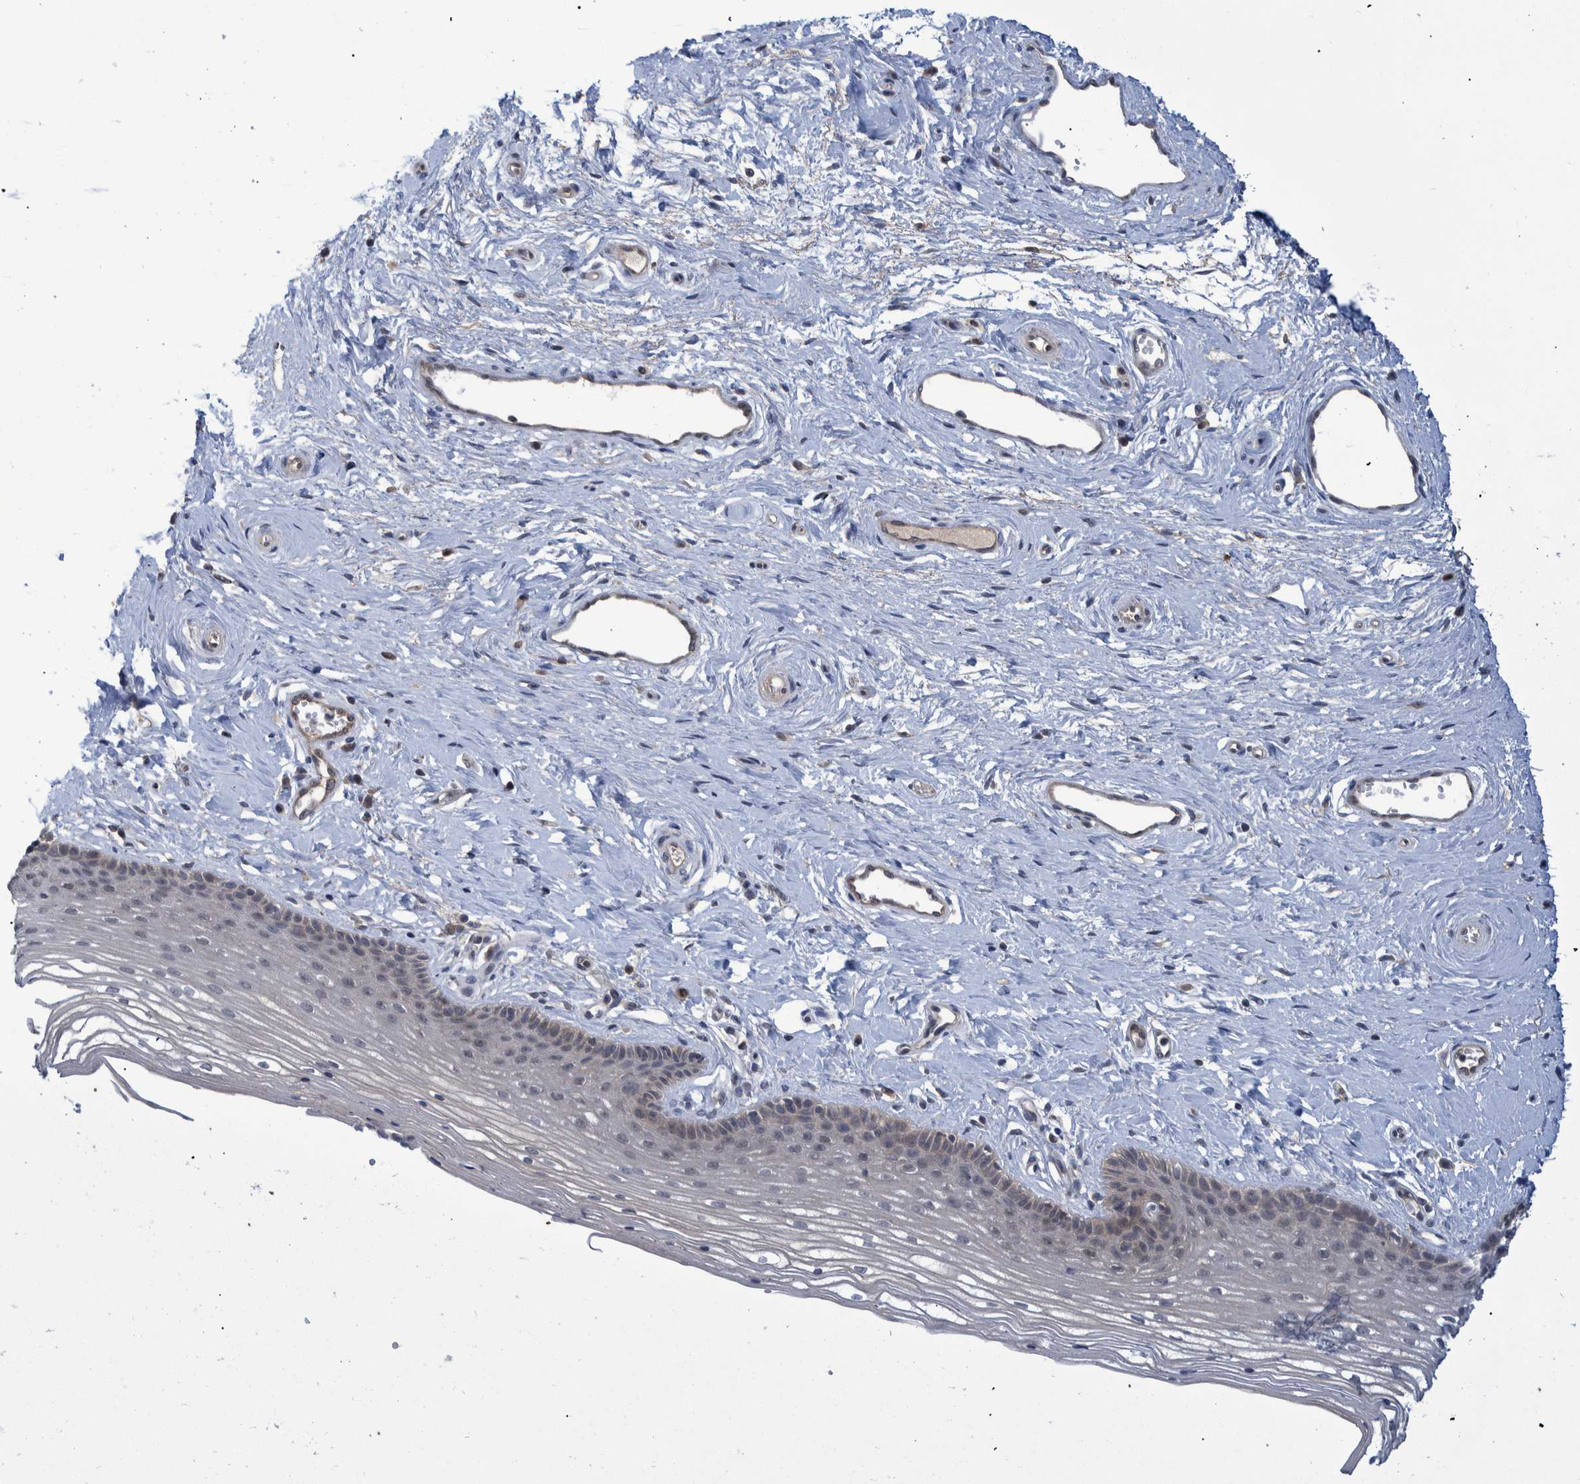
{"staining": {"intensity": "weak", "quantity": "<25%", "location": "cytoplasmic/membranous"}, "tissue": "vagina", "cell_type": "Squamous epithelial cells", "image_type": "normal", "snomed": [{"axis": "morphology", "description": "Normal tissue, NOS"}, {"axis": "topography", "description": "Vagina"}], "caption": "The immunohistochemistry image has no significant staining in squamous epithelial cells of vagina. (DAB IHC with hematoxylin counter stain).", "gene": "PCYT2", "patient": {"sex": "female", "age": 46}}